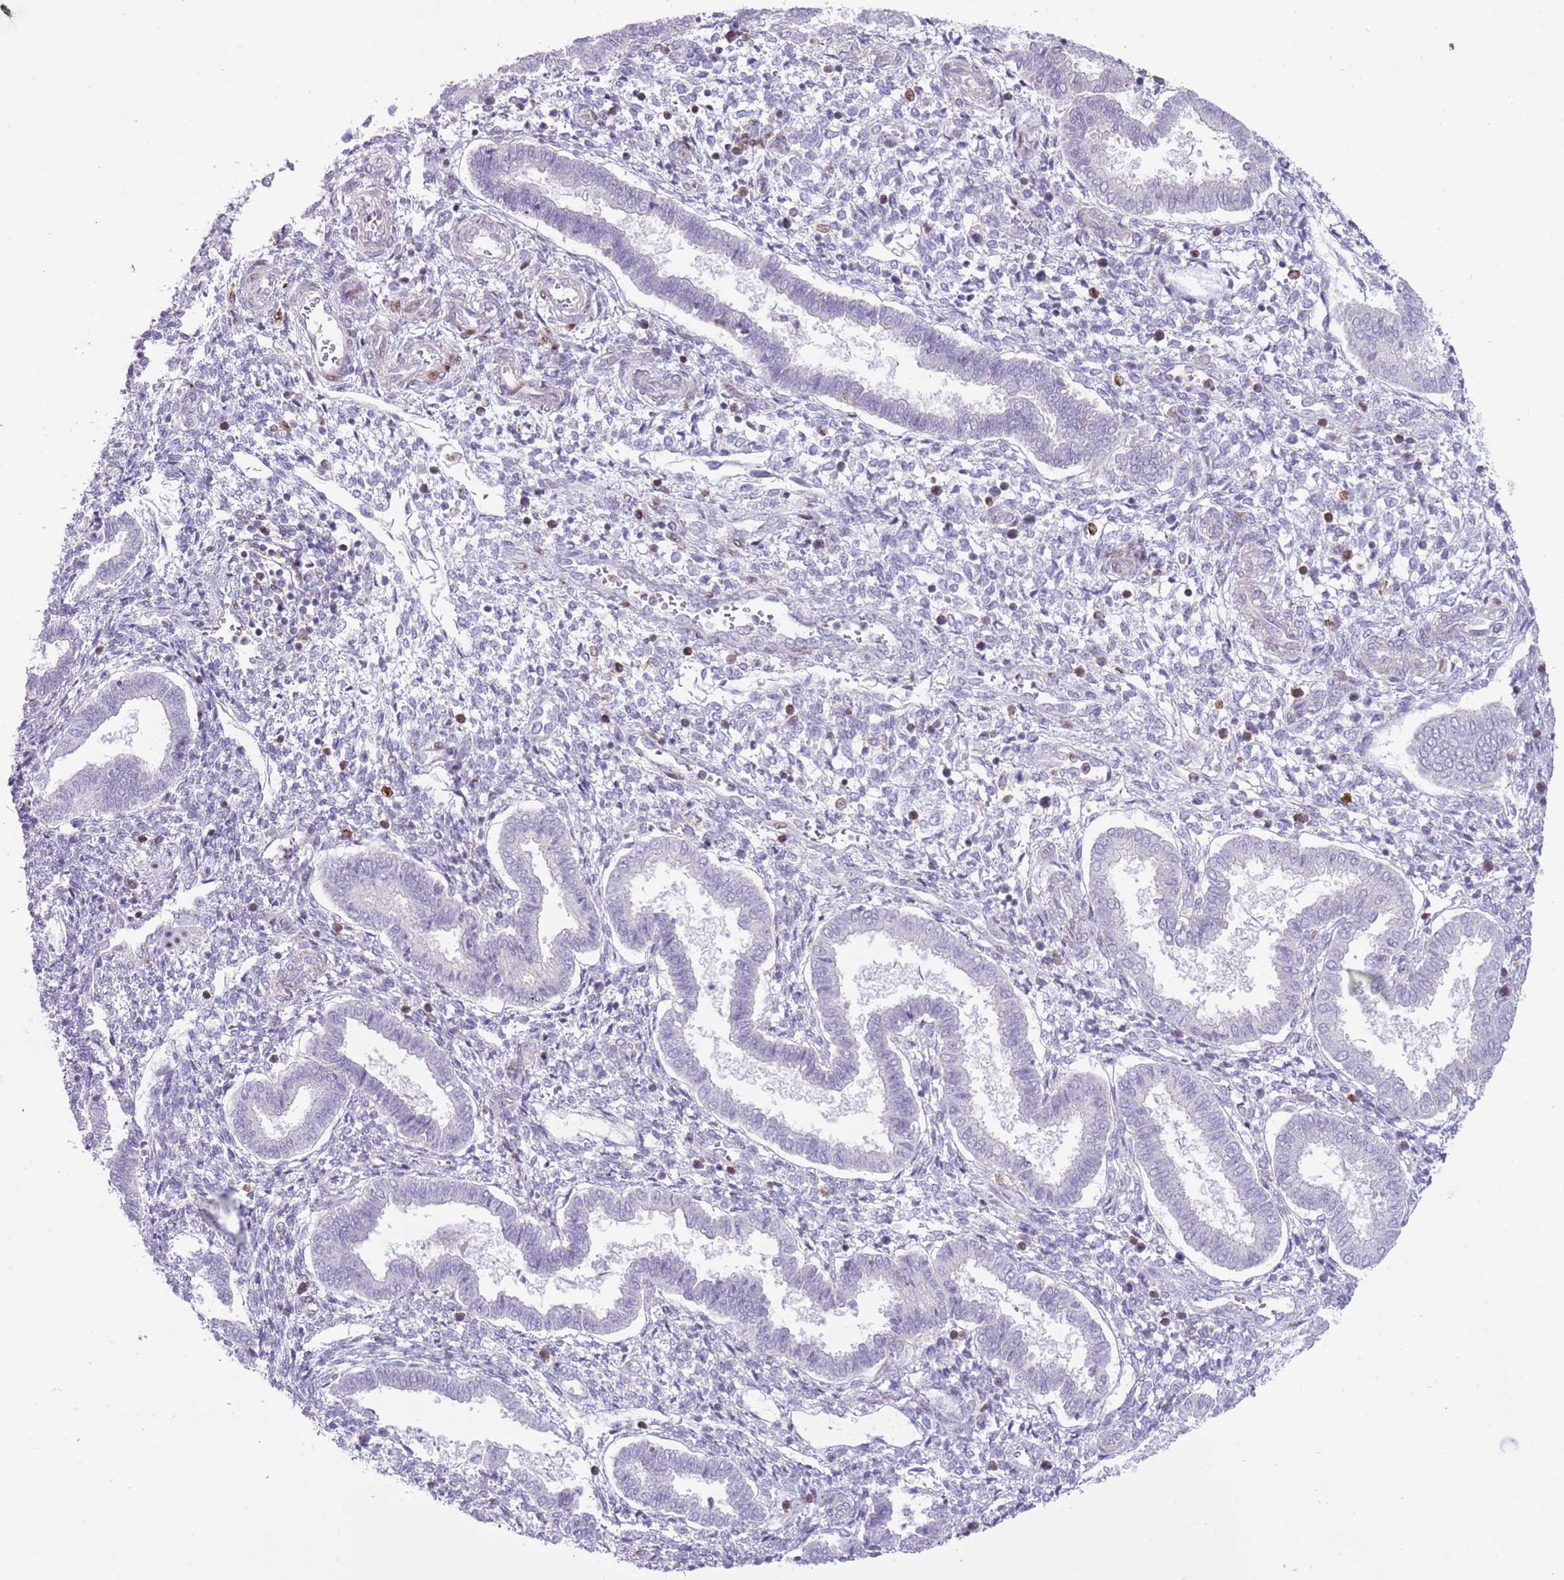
{"staining": {"intensity": "moderate", "quantity": "<25%", "location": "cytoplasmic/membranous"}, "tissue": "endometrium", "cell_type": "Cells in endometrial stroma", "image_type": "normal", "snomed": [{"axis": "morphology", "description": "Normal tissue, NOS"}, {"axis": "topography", "description": "Endometrium"}], "caption": "Brown immunohistochemical staining in normal human endometrium exhibits moderate cytoplasmic/membranous expression in about <25% of cells in endometrial stroma.", "gene": "ANO8", "patient": {"sex": "female", "age": 24}}